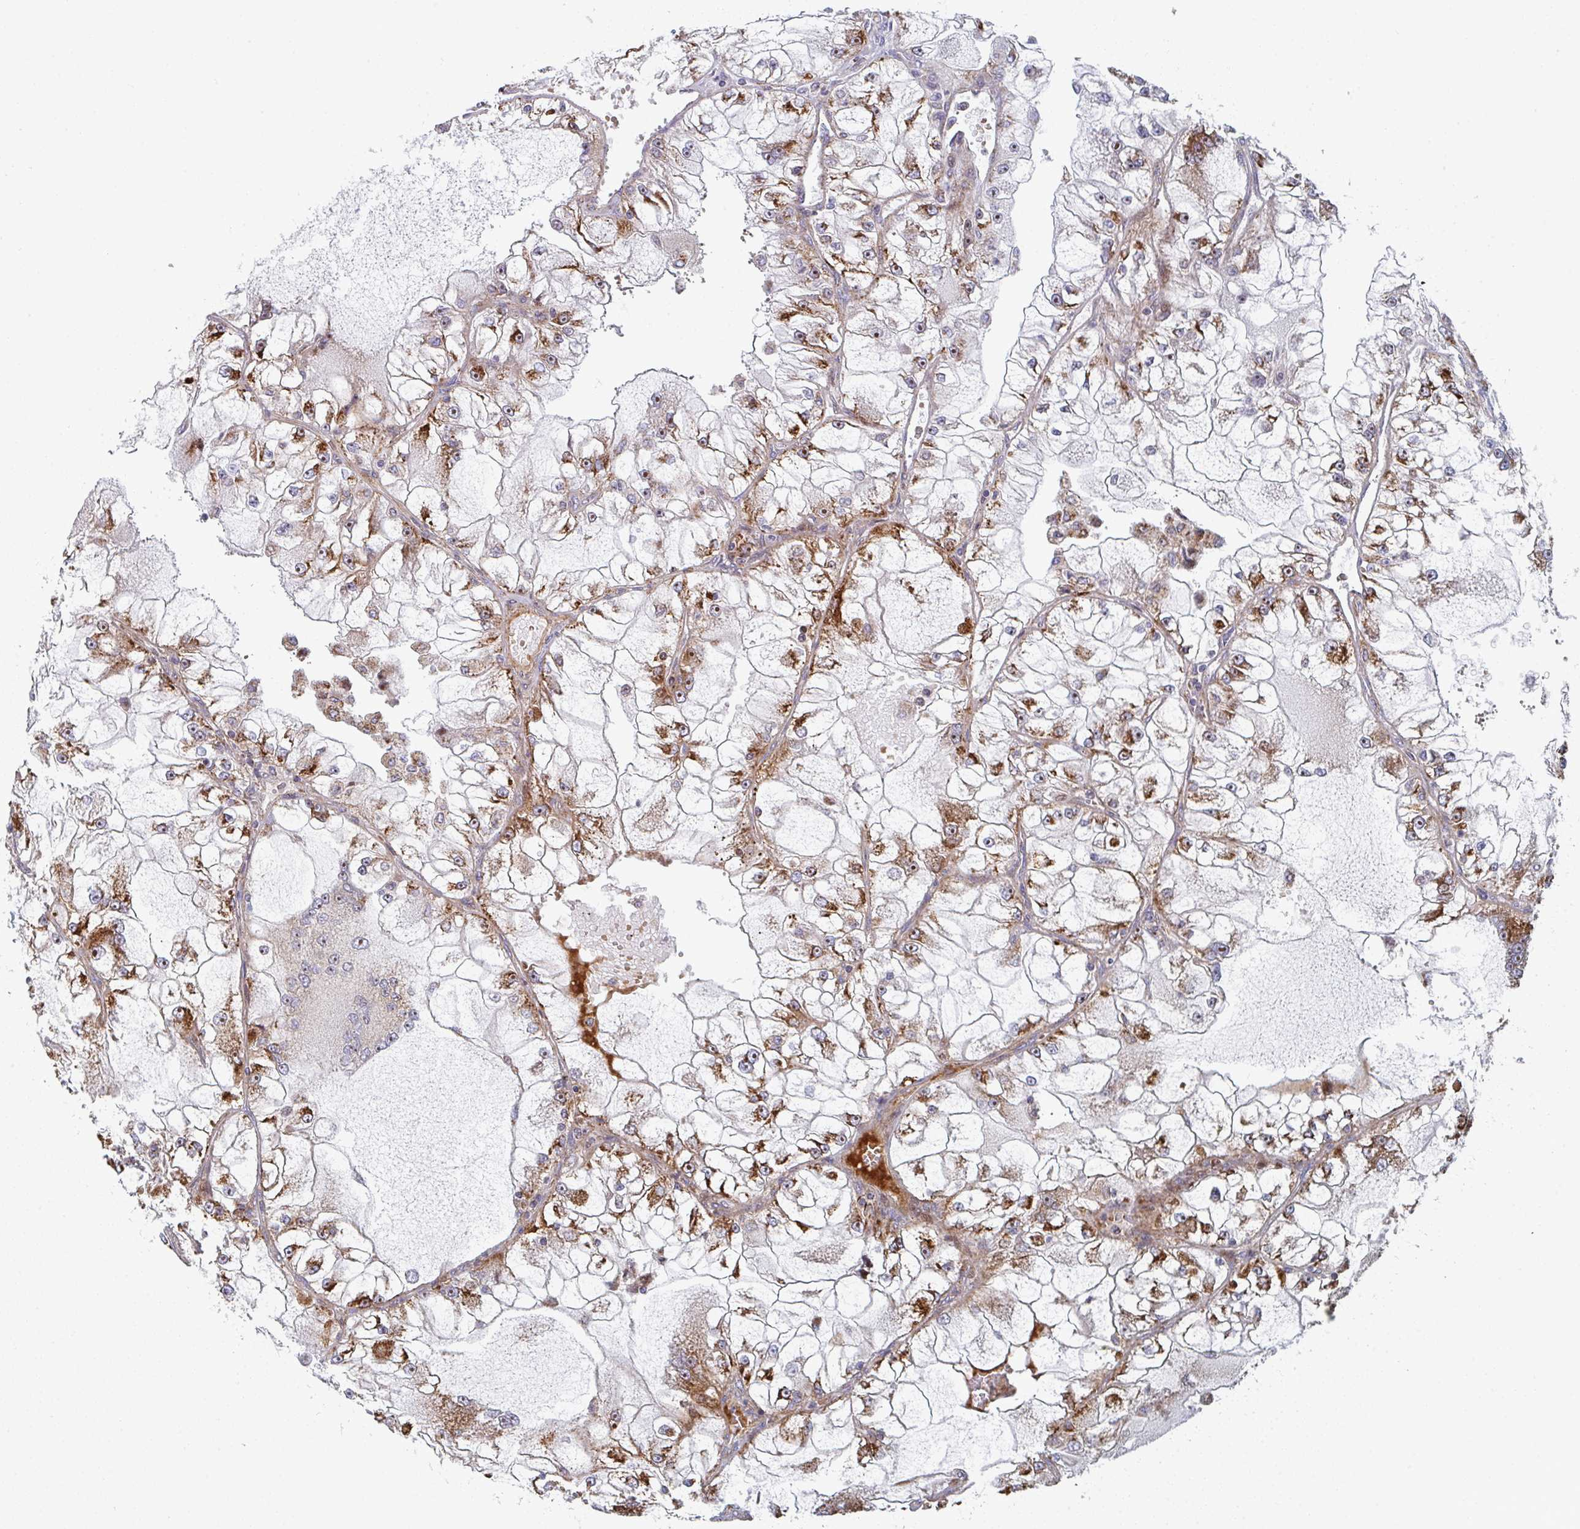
{"staining": {"intensity": "moderate", "quantity": ">75%", "location": "cytoplasmic/membranous"}, "tissue": "renal cancer", "cell_type": "Tumor cells", "image_type": "cancer", "snomed": [{"axis": "morphology", "description": "Adenocarcinoma, NOS"}, {"axis": "topography", "description": "Kidney"}], "caption": "Adenocarcinoma (renal) was stained to show a protein in brown. There is medium levels of moderate cytoplasmic/membranous expression in approximately >75% of tumor cells.", "gene": "ZNF644", "patient": {"sex": "female", "age": 72}}